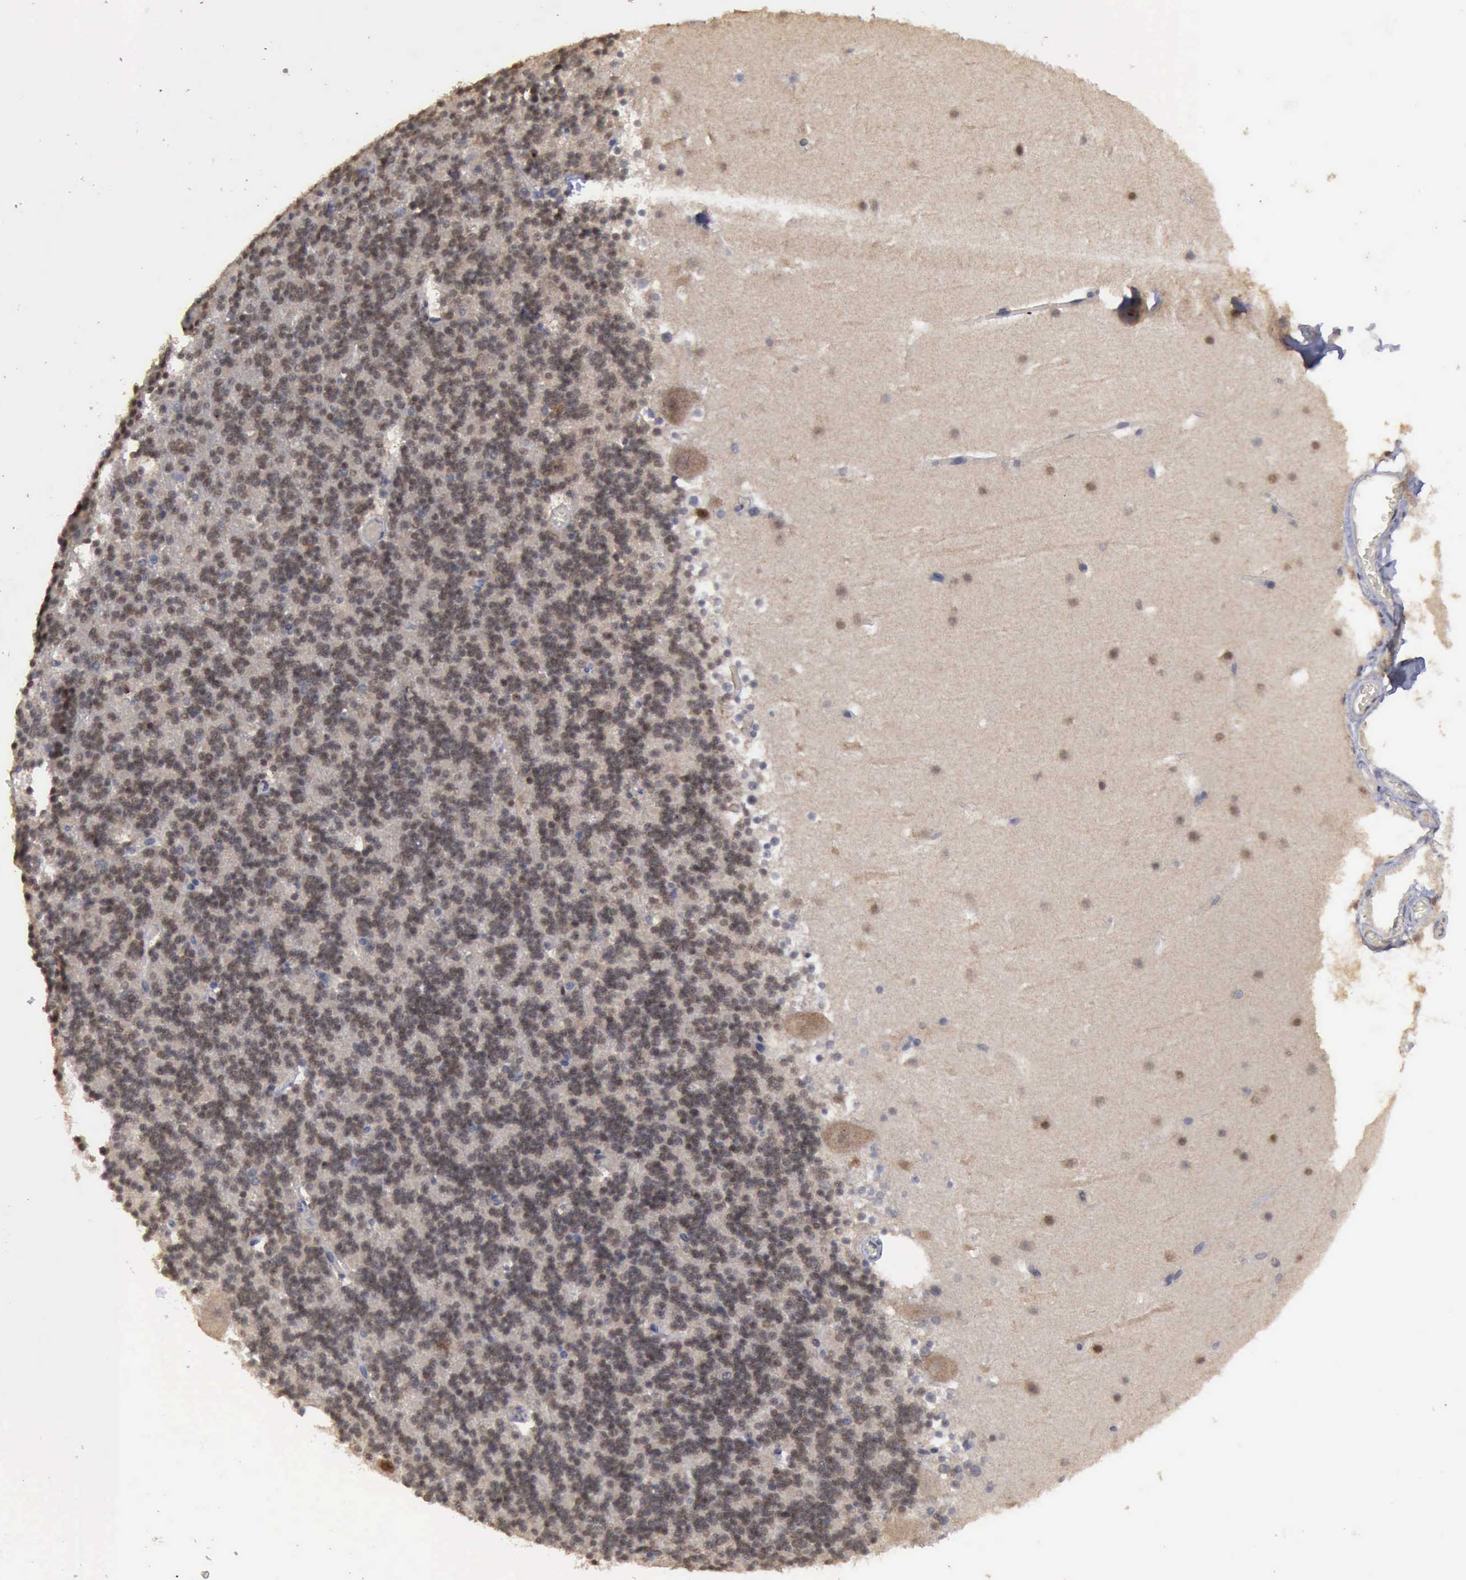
{"staining": {"intensity": "moderate", "quantity": ">75%", "location": "cytoplasmic/membranous"}, "tissue": "cerebellum", "cell_type": "Cells in granular layer", "image_type": "normal", "snomed": [{"axis": "morphology", "description": "Normal tissue, NOS"}, {"axis": "topography", "description": "Cerebellum"}], "caption": "The photomicrograph exhibits a brown stain indicating the presence of a protein in the cytoplasmic/membranous of cells in granular layer in cerebellum.", "gene": "CRKL", "patient": {"sex": "male", "age": 45}}